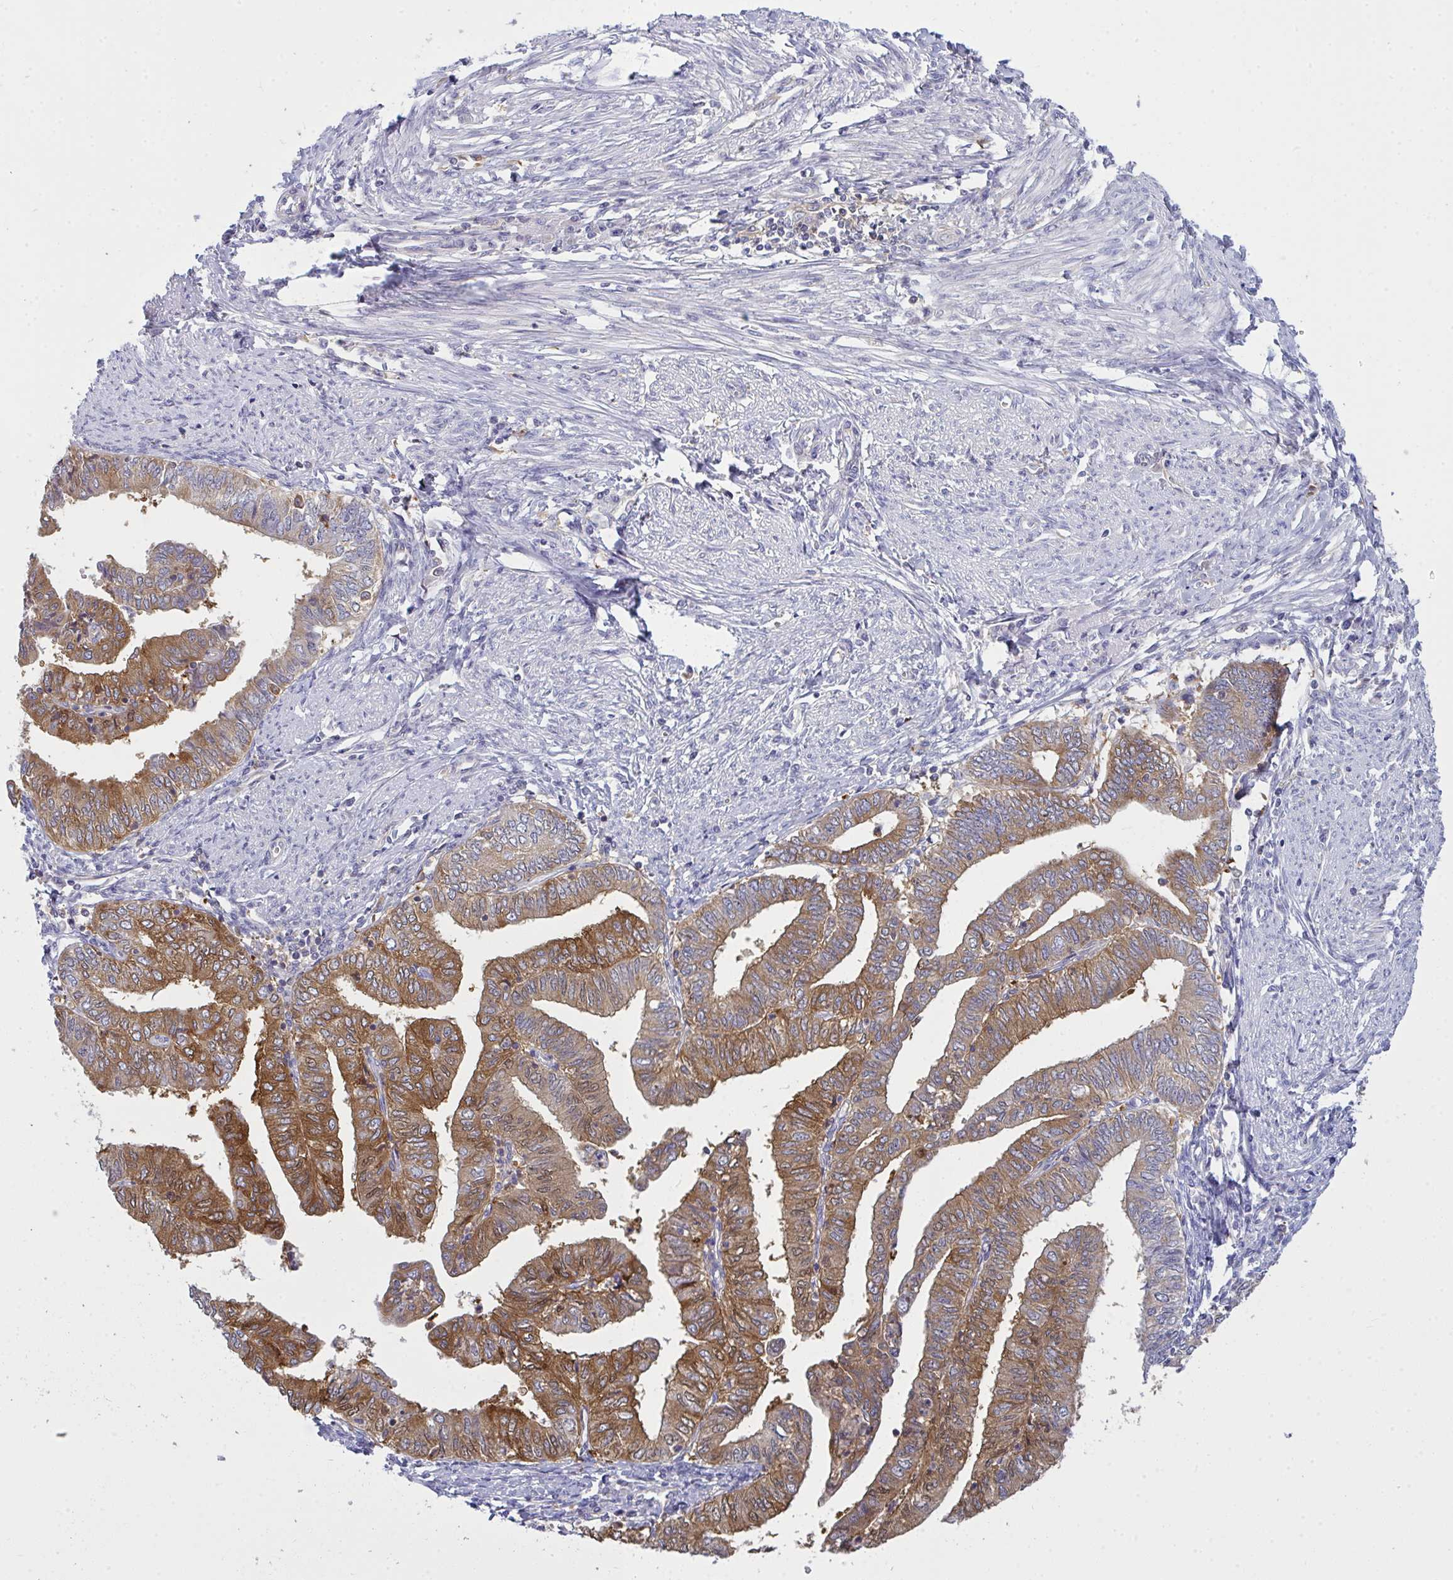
{"staining": {"intensity": "moderate", "quantity": ">75%", "location": "cytoplasmic/membranous"}, "tissue": "endometrial cancer", "cell_type": "Tumor cells", "image_type": "cancer", "snomed": [{"axis": "morphology", "description": "Adenocarcinoma, NOS"}, {"axis": "topography", "description": "Endometrium"}], "caption": "Human endometrial adenocarcinoma stained with a protein marker demonstrates moderate staining in tumor cells.", "gene": "SLC30A6", "patient": {"sex": "female", "age": 66}}